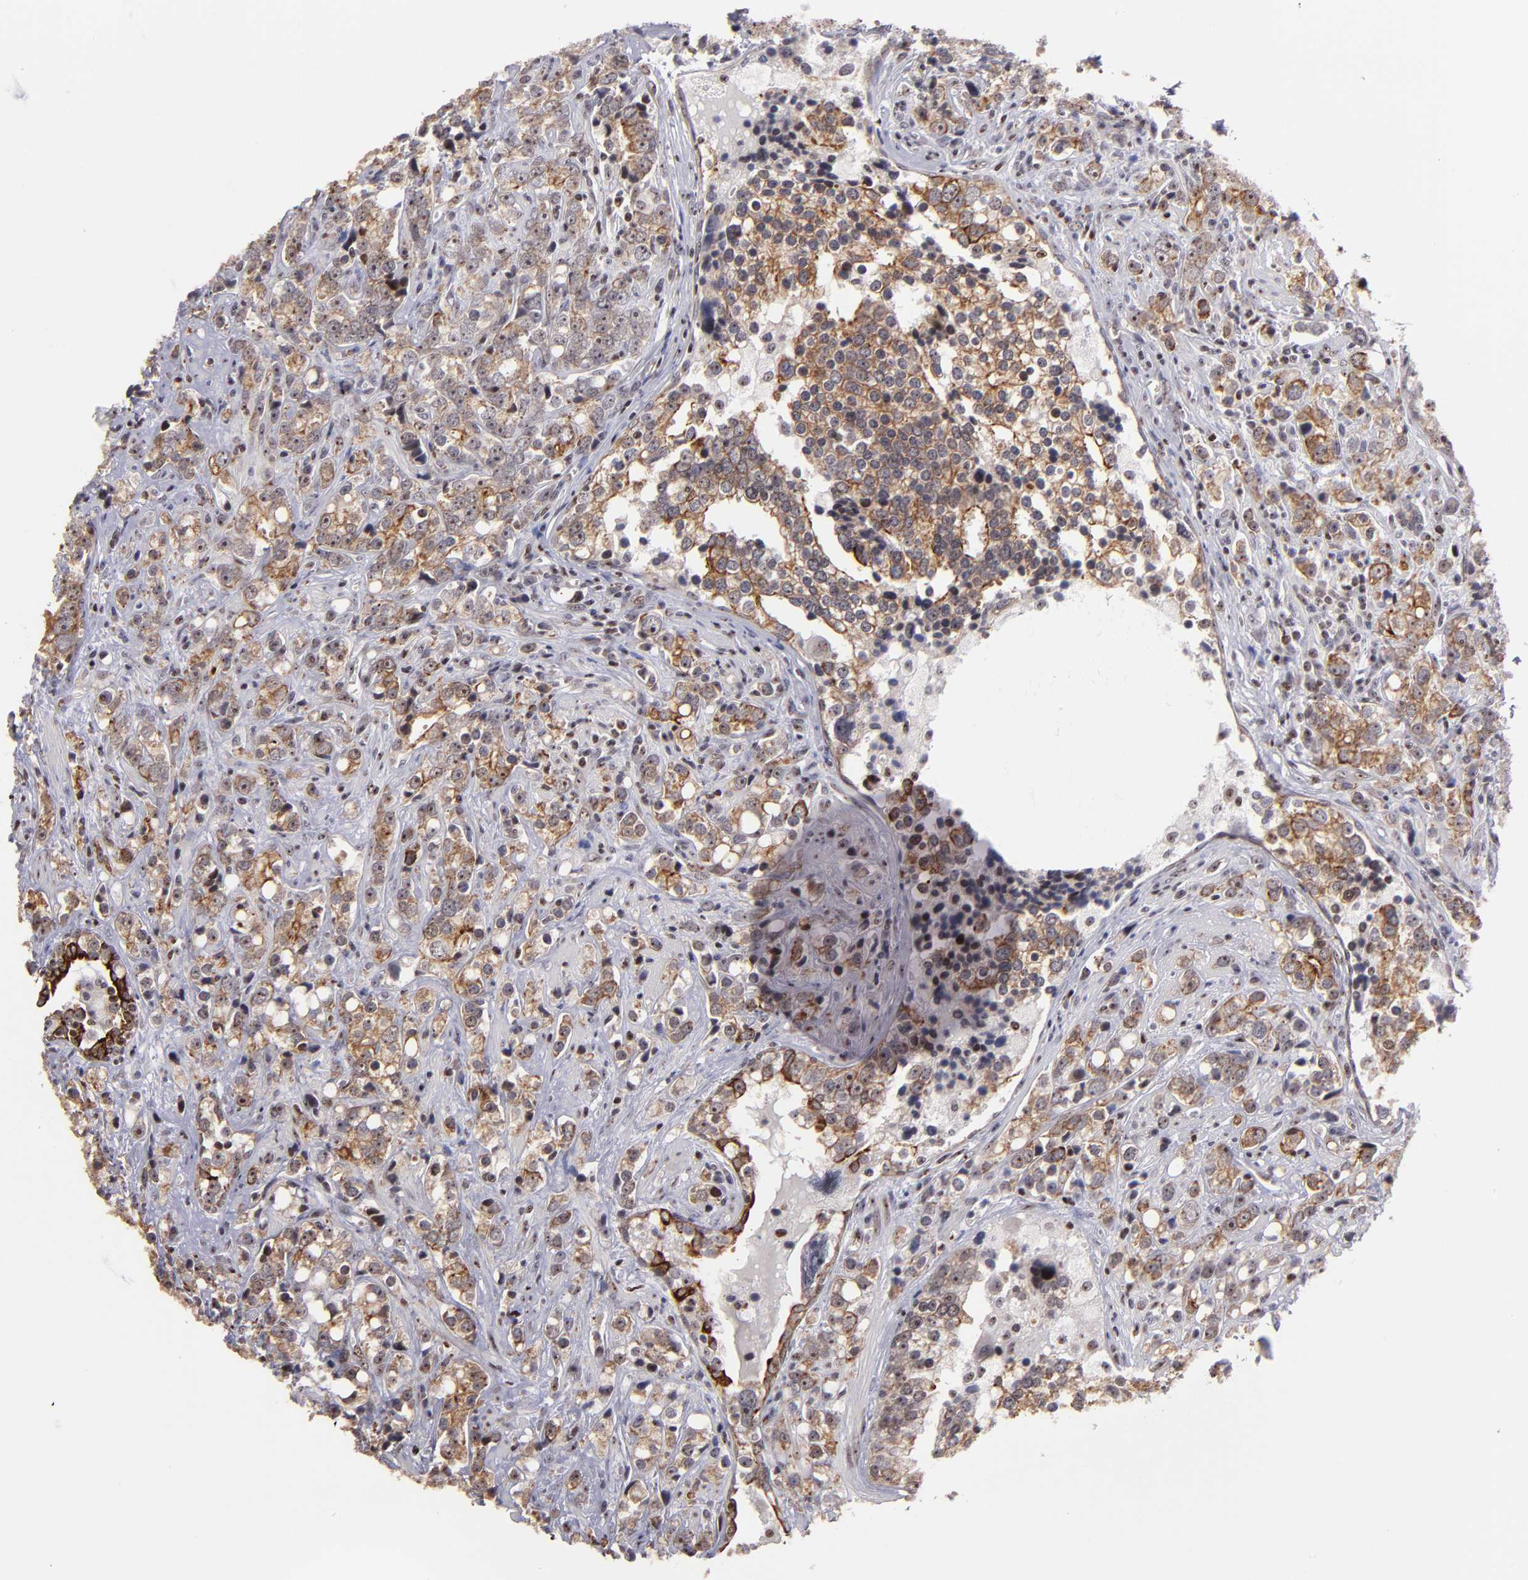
{"staining": {"intensity": "moderate", "quantity": "25%-75%", "location": "cytoplasmic/membranous,nuclear"}, "tissue": "prostate cancer", "cell_type": "Tumor cells", "image_type": "cancer", "snomed": [{"axis": "morphology", "description": "Adenocarcinoma, High grade"}, {"axis": "topography", "description": "Prostate"}], "caption": "Prostate cancer tissue demonstrates moderate cytoplasmic/membranous and nuclear staining in about 25%-75% of tumor cells, visualized by immunohistochemistry.", "gene": "DDX24", "patient": {"sex": "male", "age": 71}}